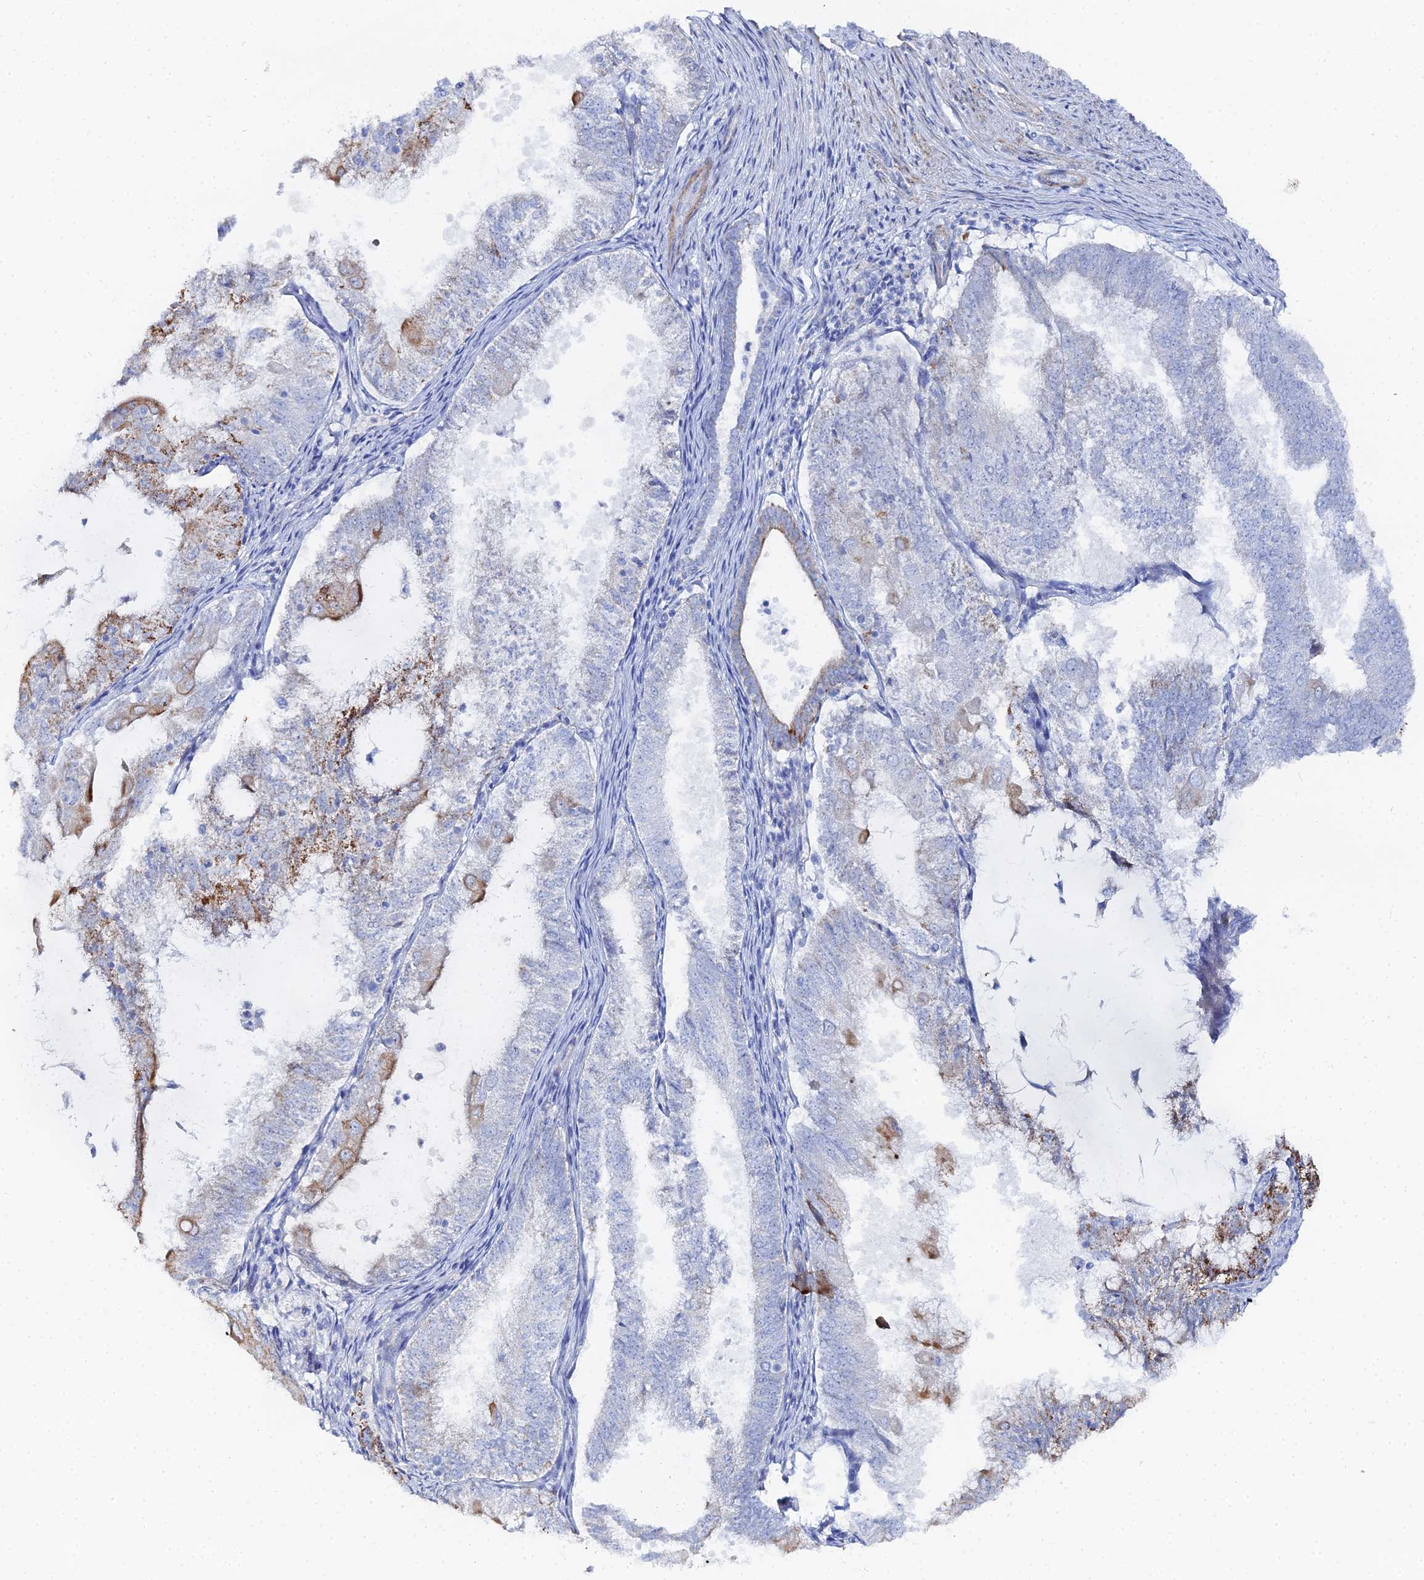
{"staining": {"intensity": "moderate", "quantity": "<25%", "location": "cytoplasmic/membranous"}, "tissue": "endometrial cancer", "cell_type": "Tumor cells", "image_type": "cancer", "snomed": [{"axis": "morphology", "description": "Adenocarcinoma, NOS"}, {"axis": "topography", "description": "Endometrium"}], "caption": "A brown stain shows moderate cytoplasmic/membranous expression of a protein in endometrial adenocarcinoma tumor cells. The protein of interest is shown in brown color, while the nuclei are stained blue.", "gene": "DHX34", "patient": {"sex": "female", "age": 81}}